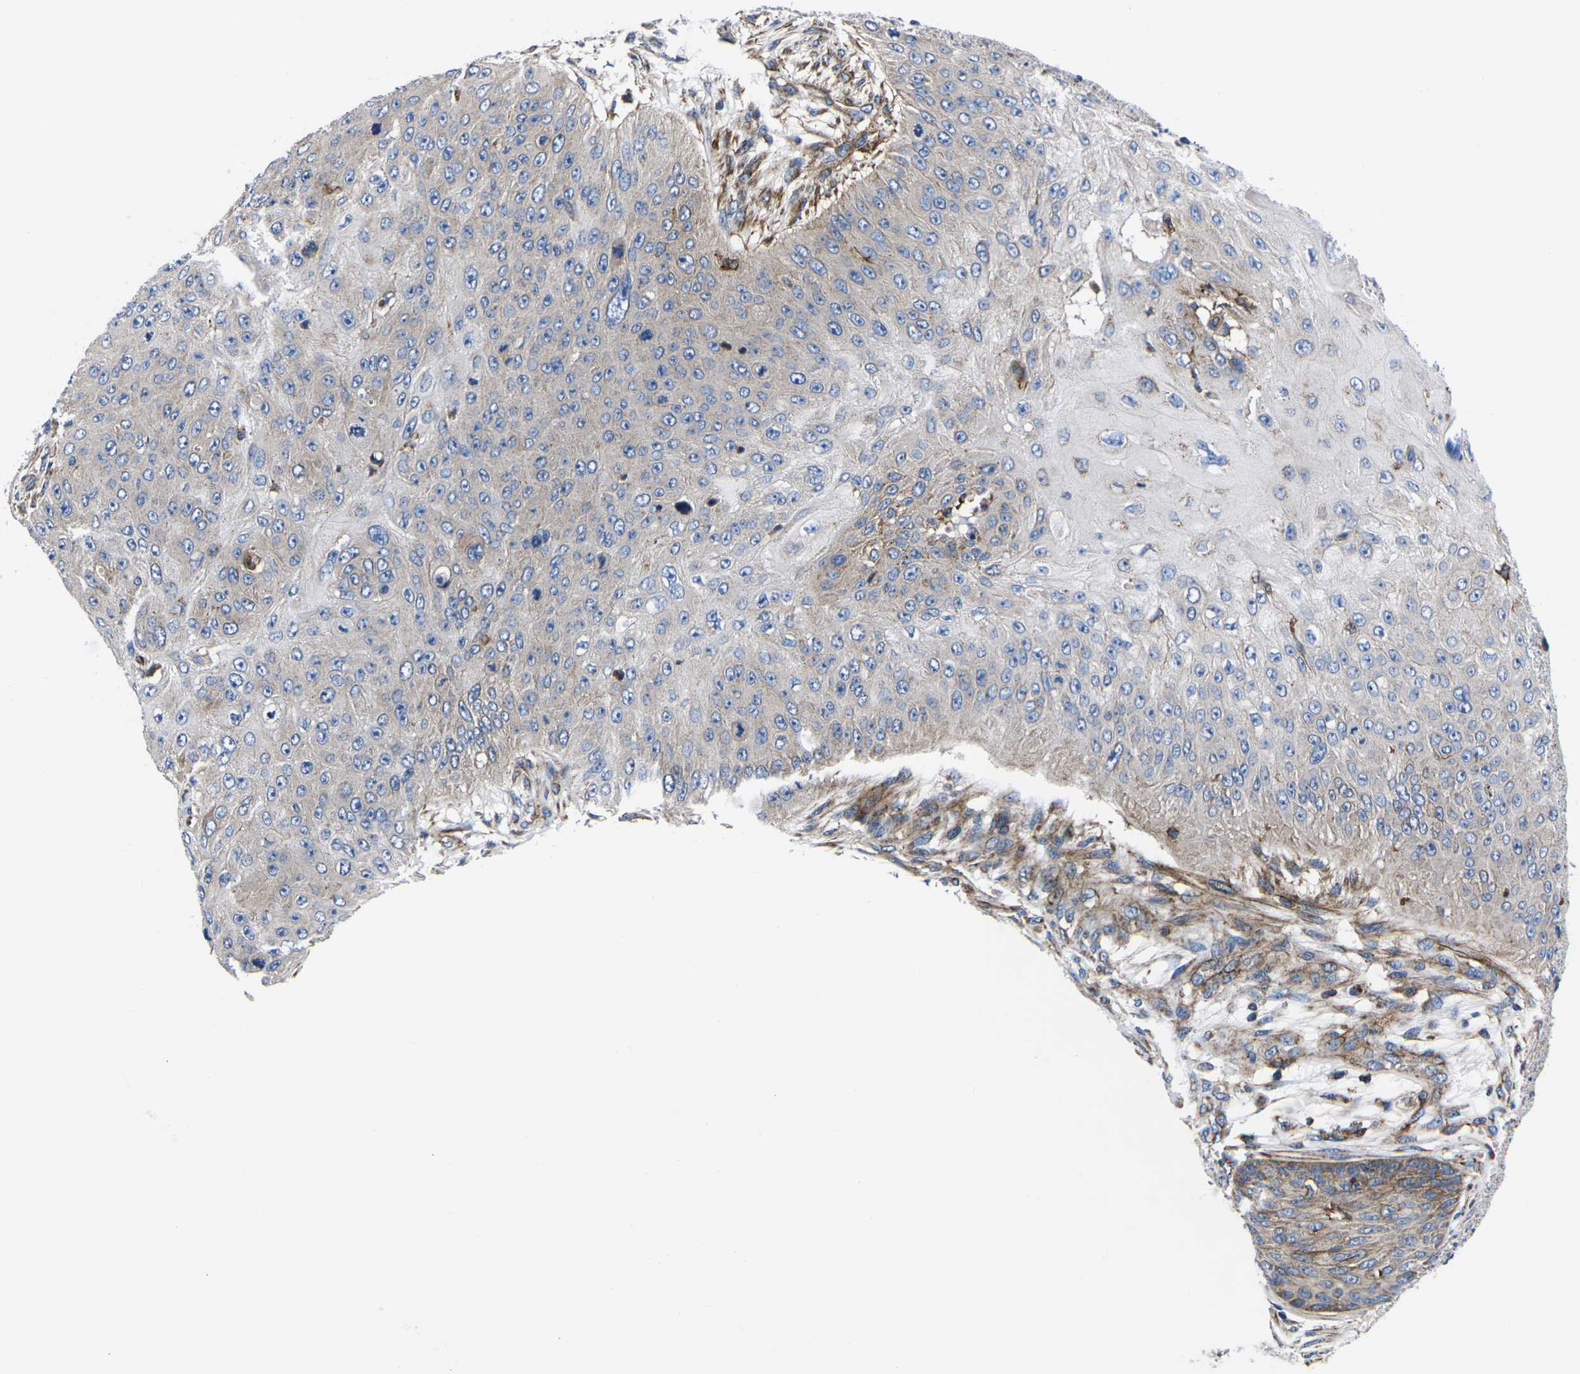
{"staining": {"intensity": "weak", "quantity": "<25%", "location": "cytoplasmic/membranous"}, "tissue": "skin cancer", "cell_type": "Tumor cells", "image_type": "cancer", "snomed": [{"axis": "morphology", "description": "Squamous cell carcinoma, NOS"}, {"axis": "topography", "description": "Skin"}], "caption": "An immunohistochemistry micrograph of squamous cell carcinoma (skin) is shown. There is no staining in tumor cells of squamous cell carcinoma (skin).", "gene": "GPR4", "patient": {"sex": "female", "age": 80}}